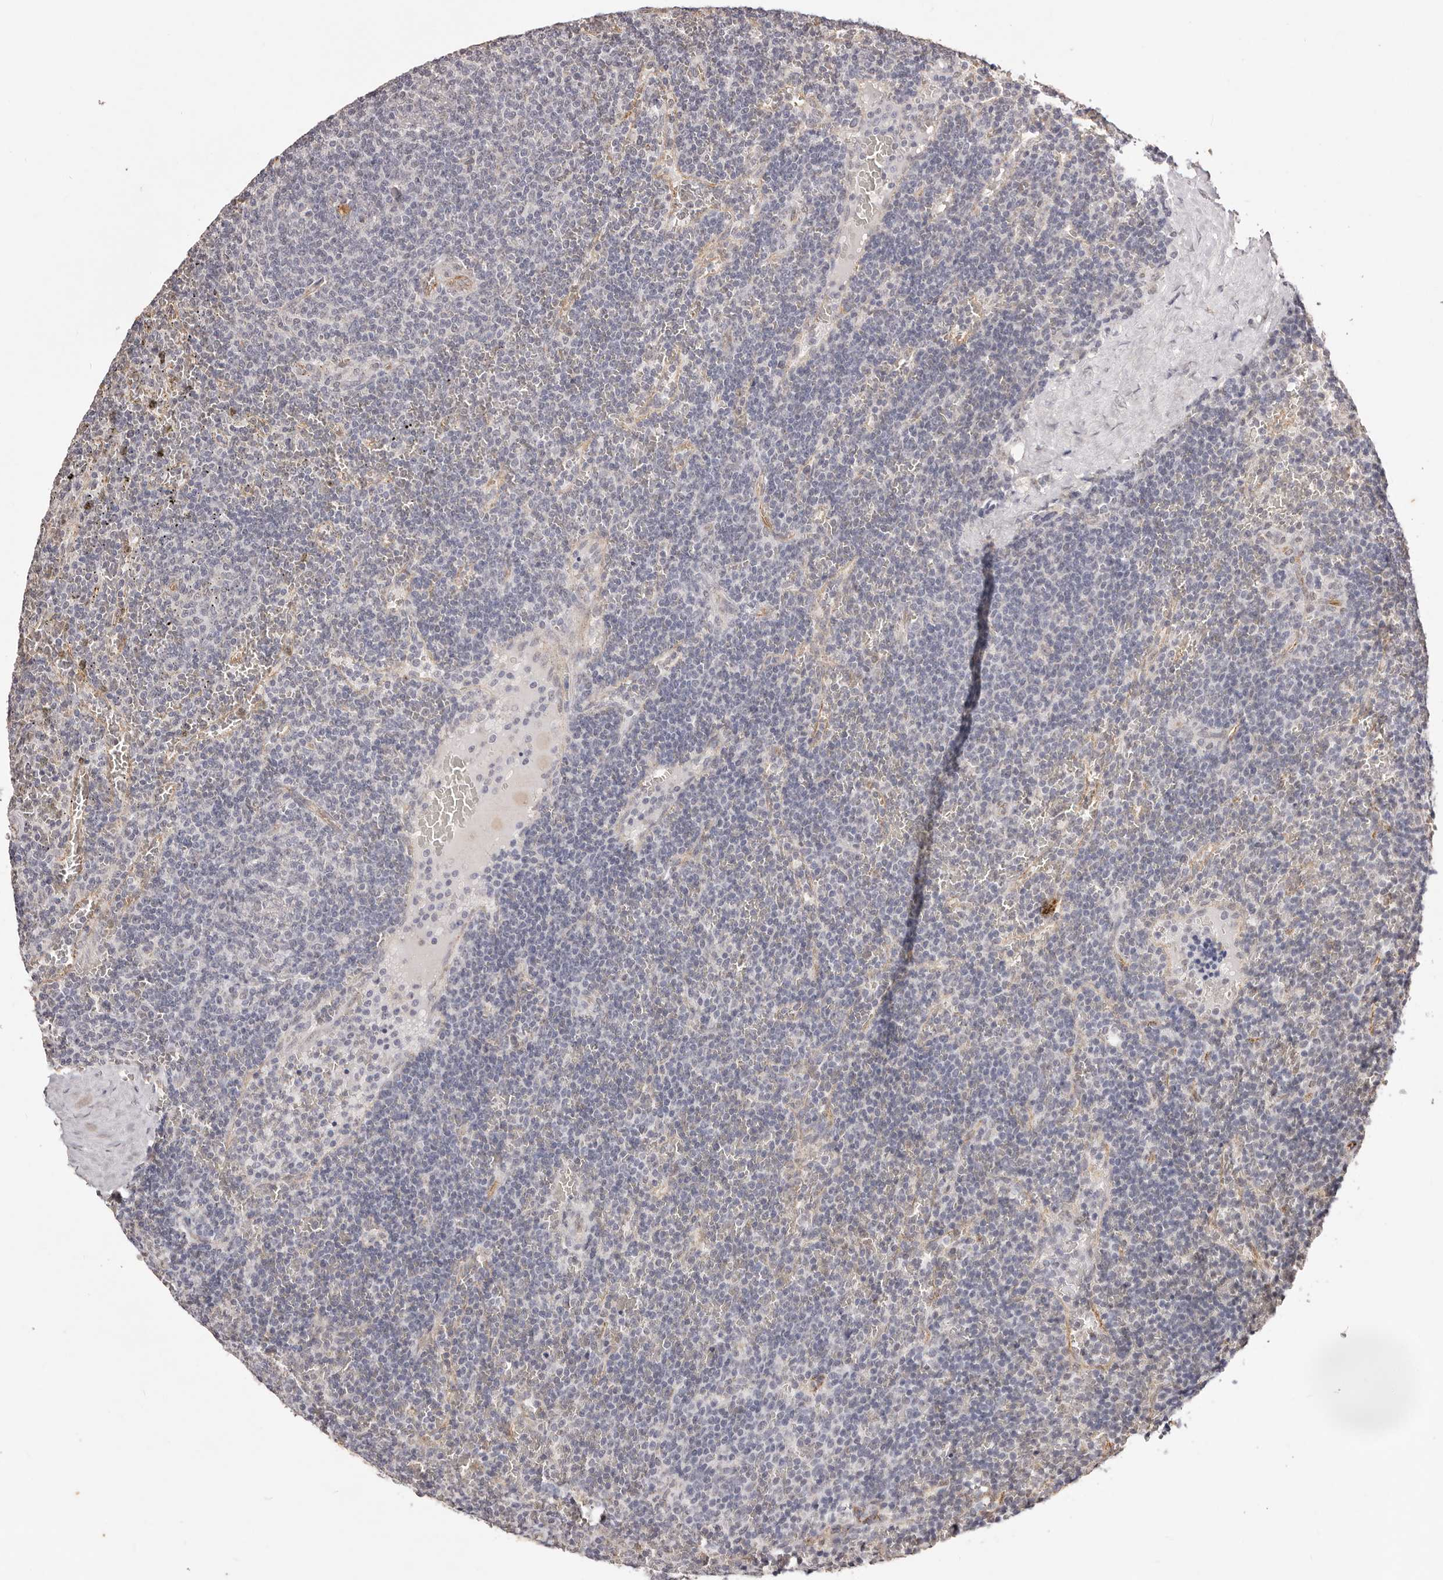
{"staining": {"intensity": "negative", "quantity": "none", "location": "none"}, "tissue": "lymphoma", "cell_type": "Tumor cells", "image_type": "cancer", "snomed": [{"axis": "morphology", "description": "Malignant lymphoma, non-Hodgkin's type, Low grade"}, {"axis": "topography", "description": "Spleen"}], "caption": "Immunohistochemical staining of human lymphoma exhibits no significant staining in tumor cells. (DAB (3,3'-diaminobenzidine) immunohistochemistry, high magnification).", "gene": "RPS6KA5", "patient": {"sex": "female", "age": 50}}